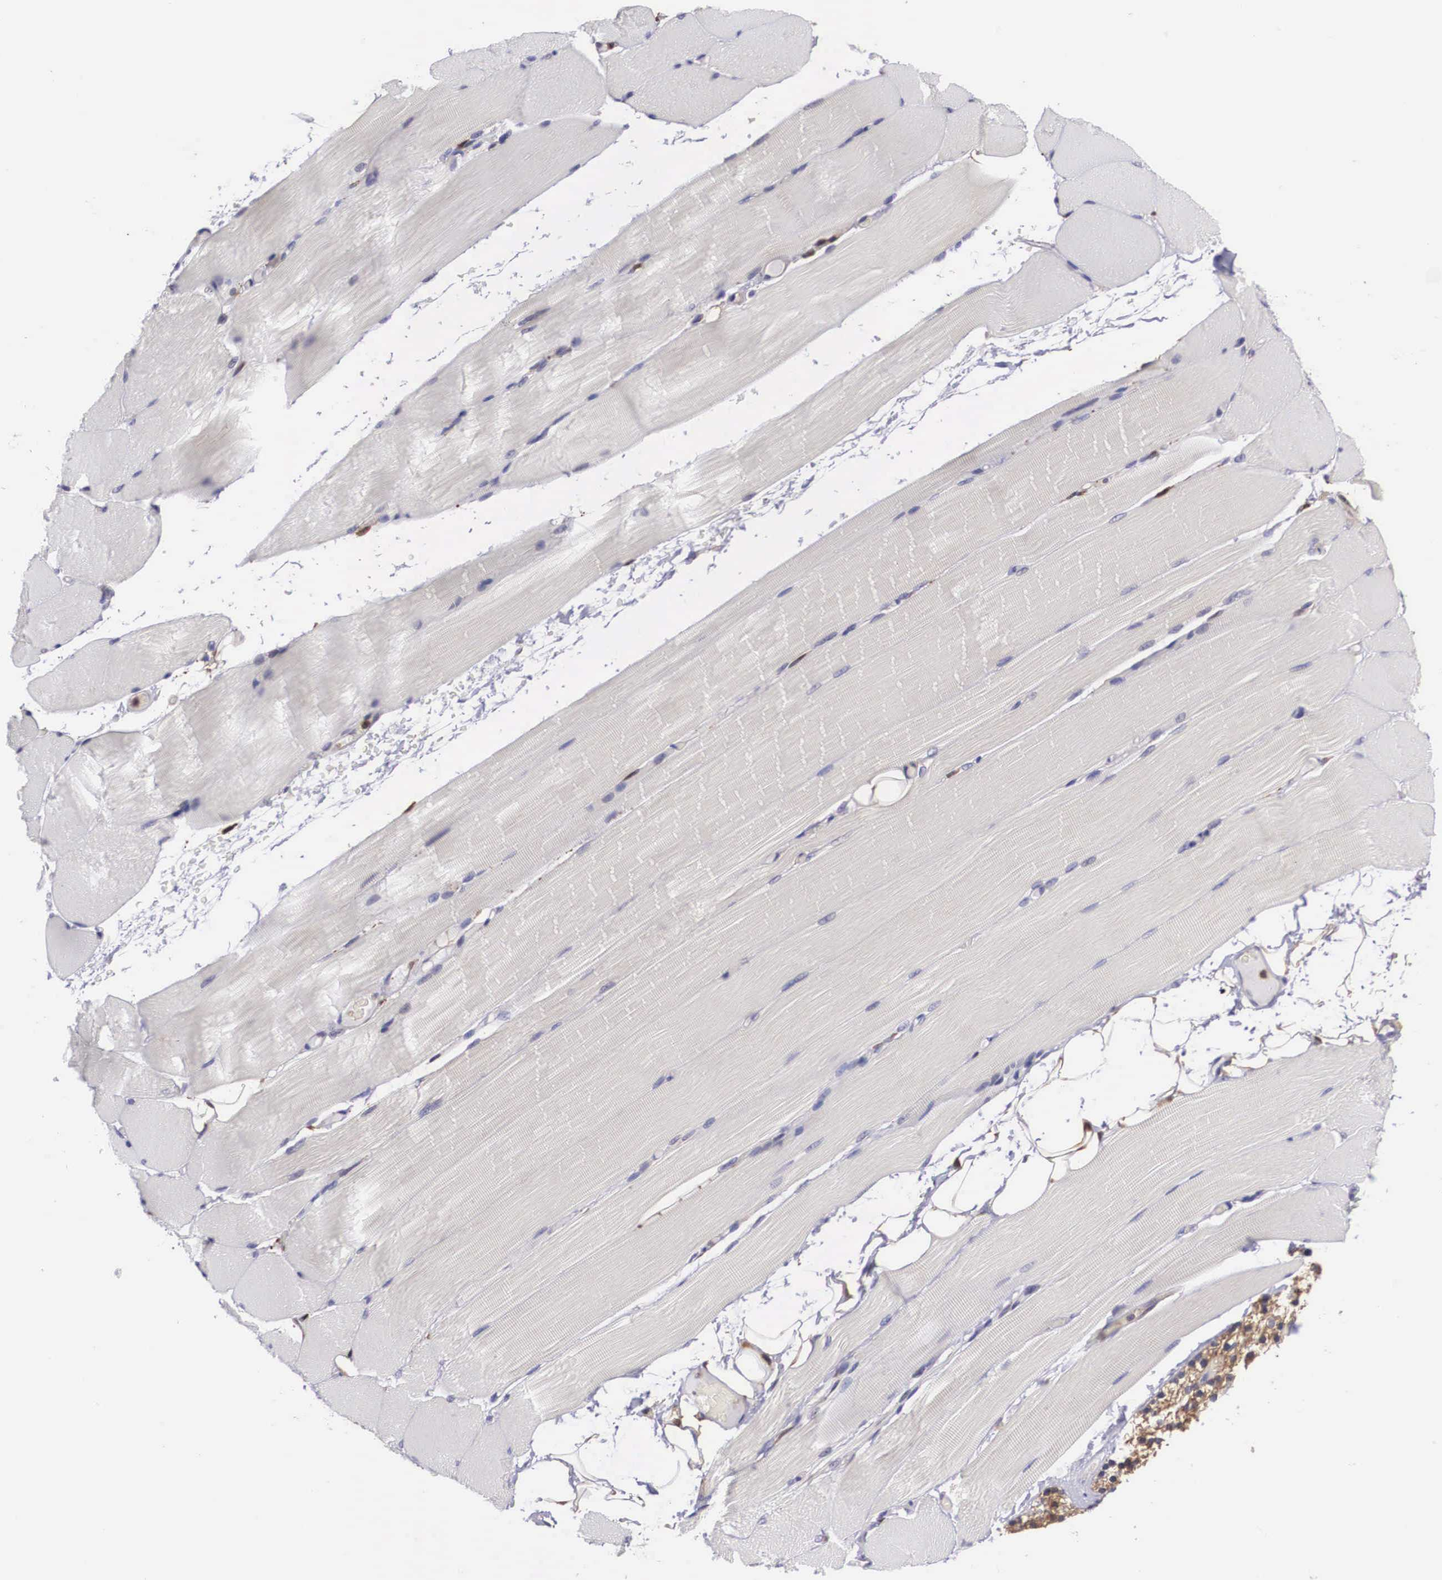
{"staining": {"intensity": "negative", "quantity": "none", "location": "none"}, "tissue": "skeletal muscle", "cell_type": "Myocytes", "image_type": "normal", "snomed": [{"axis": "morphology", "description": "Normal tissue, NOS"}, {"axis": "topography", "description": "Skeletal muscle"}, {"axis": "topography", "description": "Parathyroid gland"}], "caption": "IHC of unremarkable human skeletal muscle exhibits no staining in myocytes.", "gene": "GRIPAP1", "patient": {"sex": "female", "age": 37}}